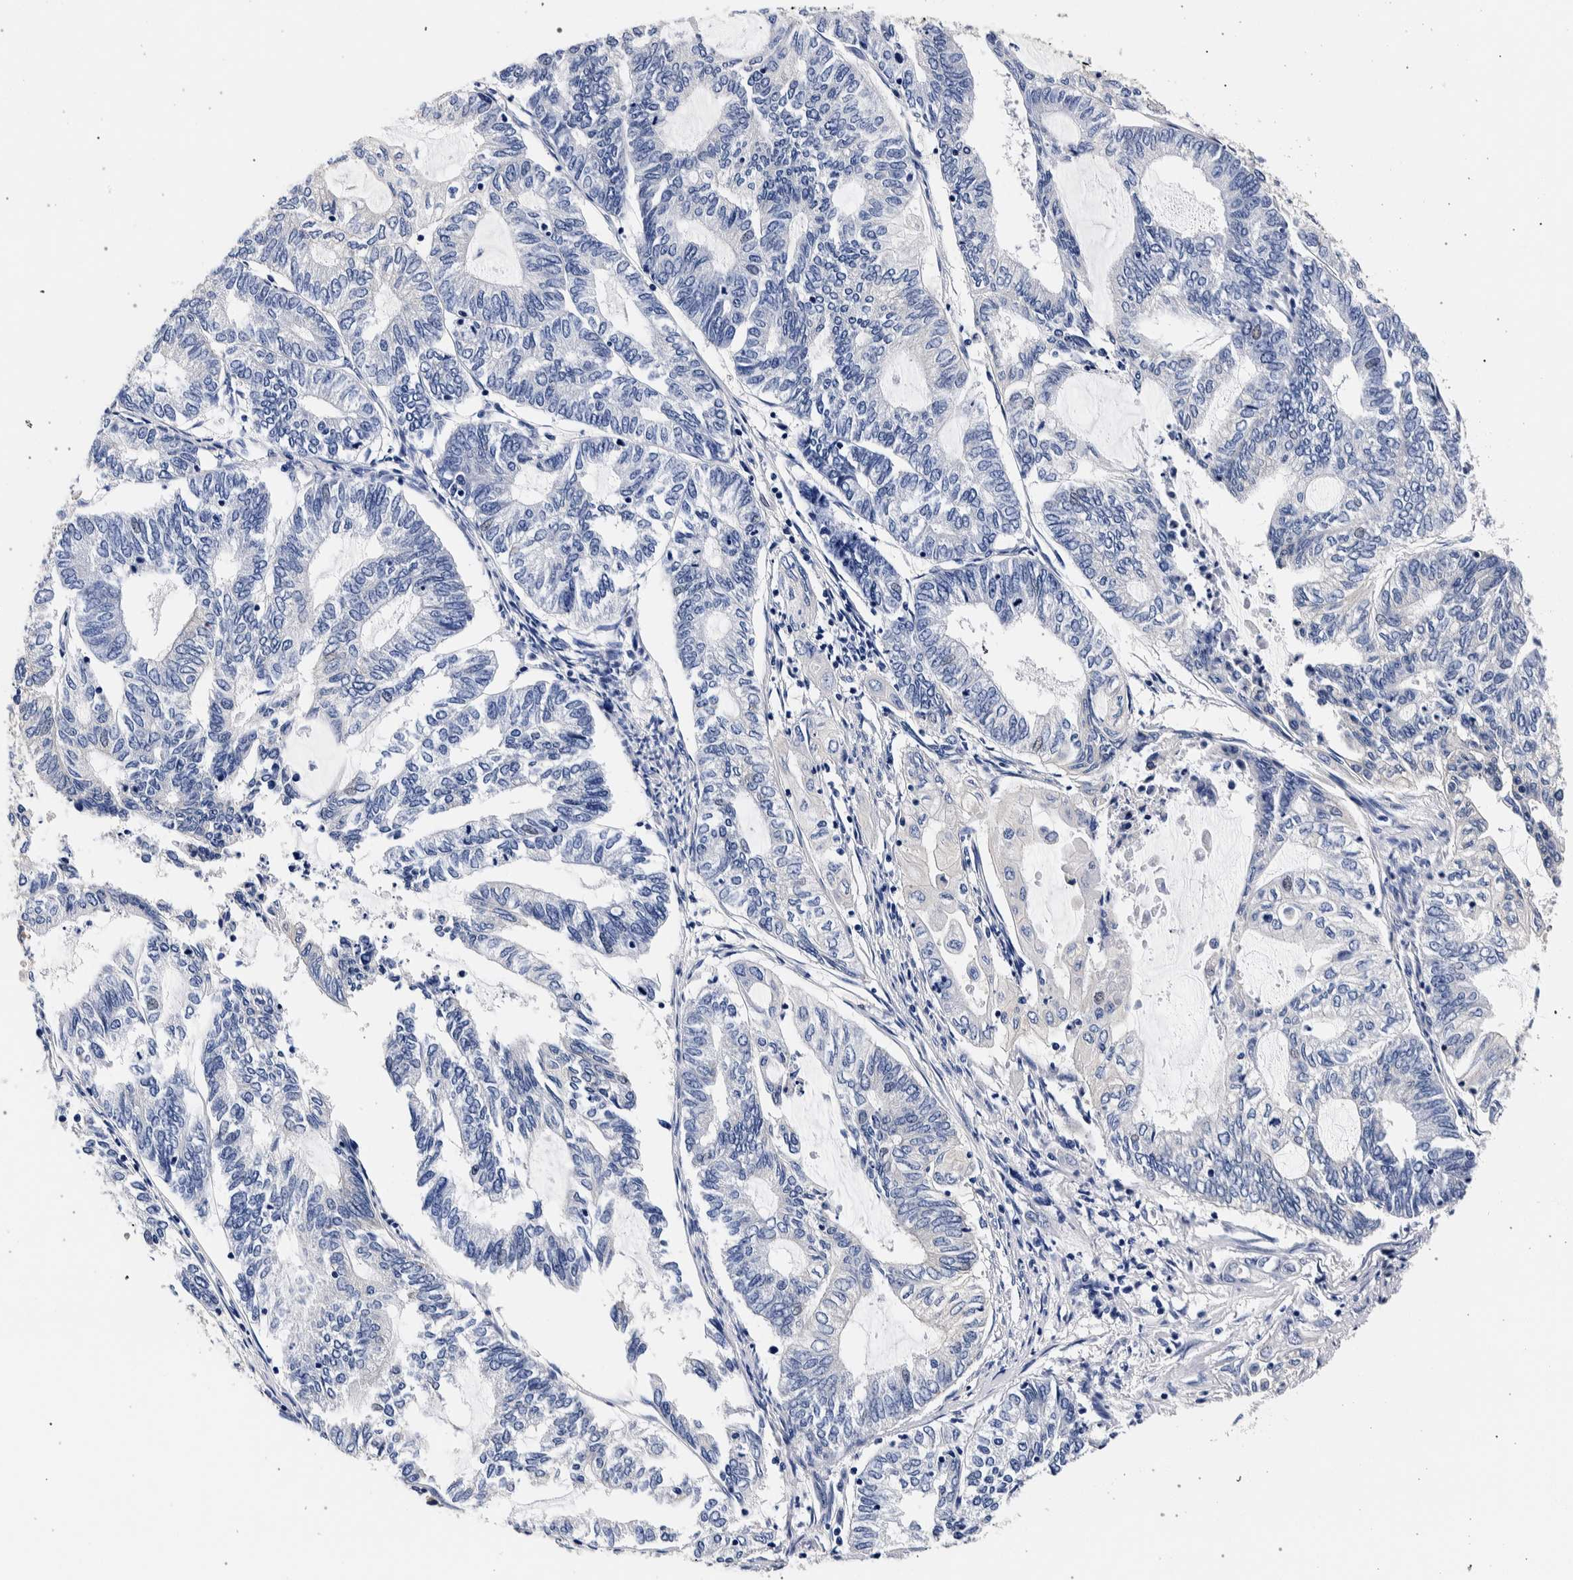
{"staining": {"intensity": "negative", "quantity": "none", "location": "none"}, "tissue": "endometrial cancer", "cell_type": "Tumor cells", "image_type": "cancer", "snomed": [{"axis": "morphology", "description": "Adenocarcinoma, NOS"}, {"axis": "topography", "description": "Uterus"}, {"axis": "topography", "description": "Endometrium"}], "caption": "A photomicrograph of human endometrial cancer is negative for staining in tumor cells.", "gene": "NIBAN2", "patient": {"sex": "female", "age": 70}}